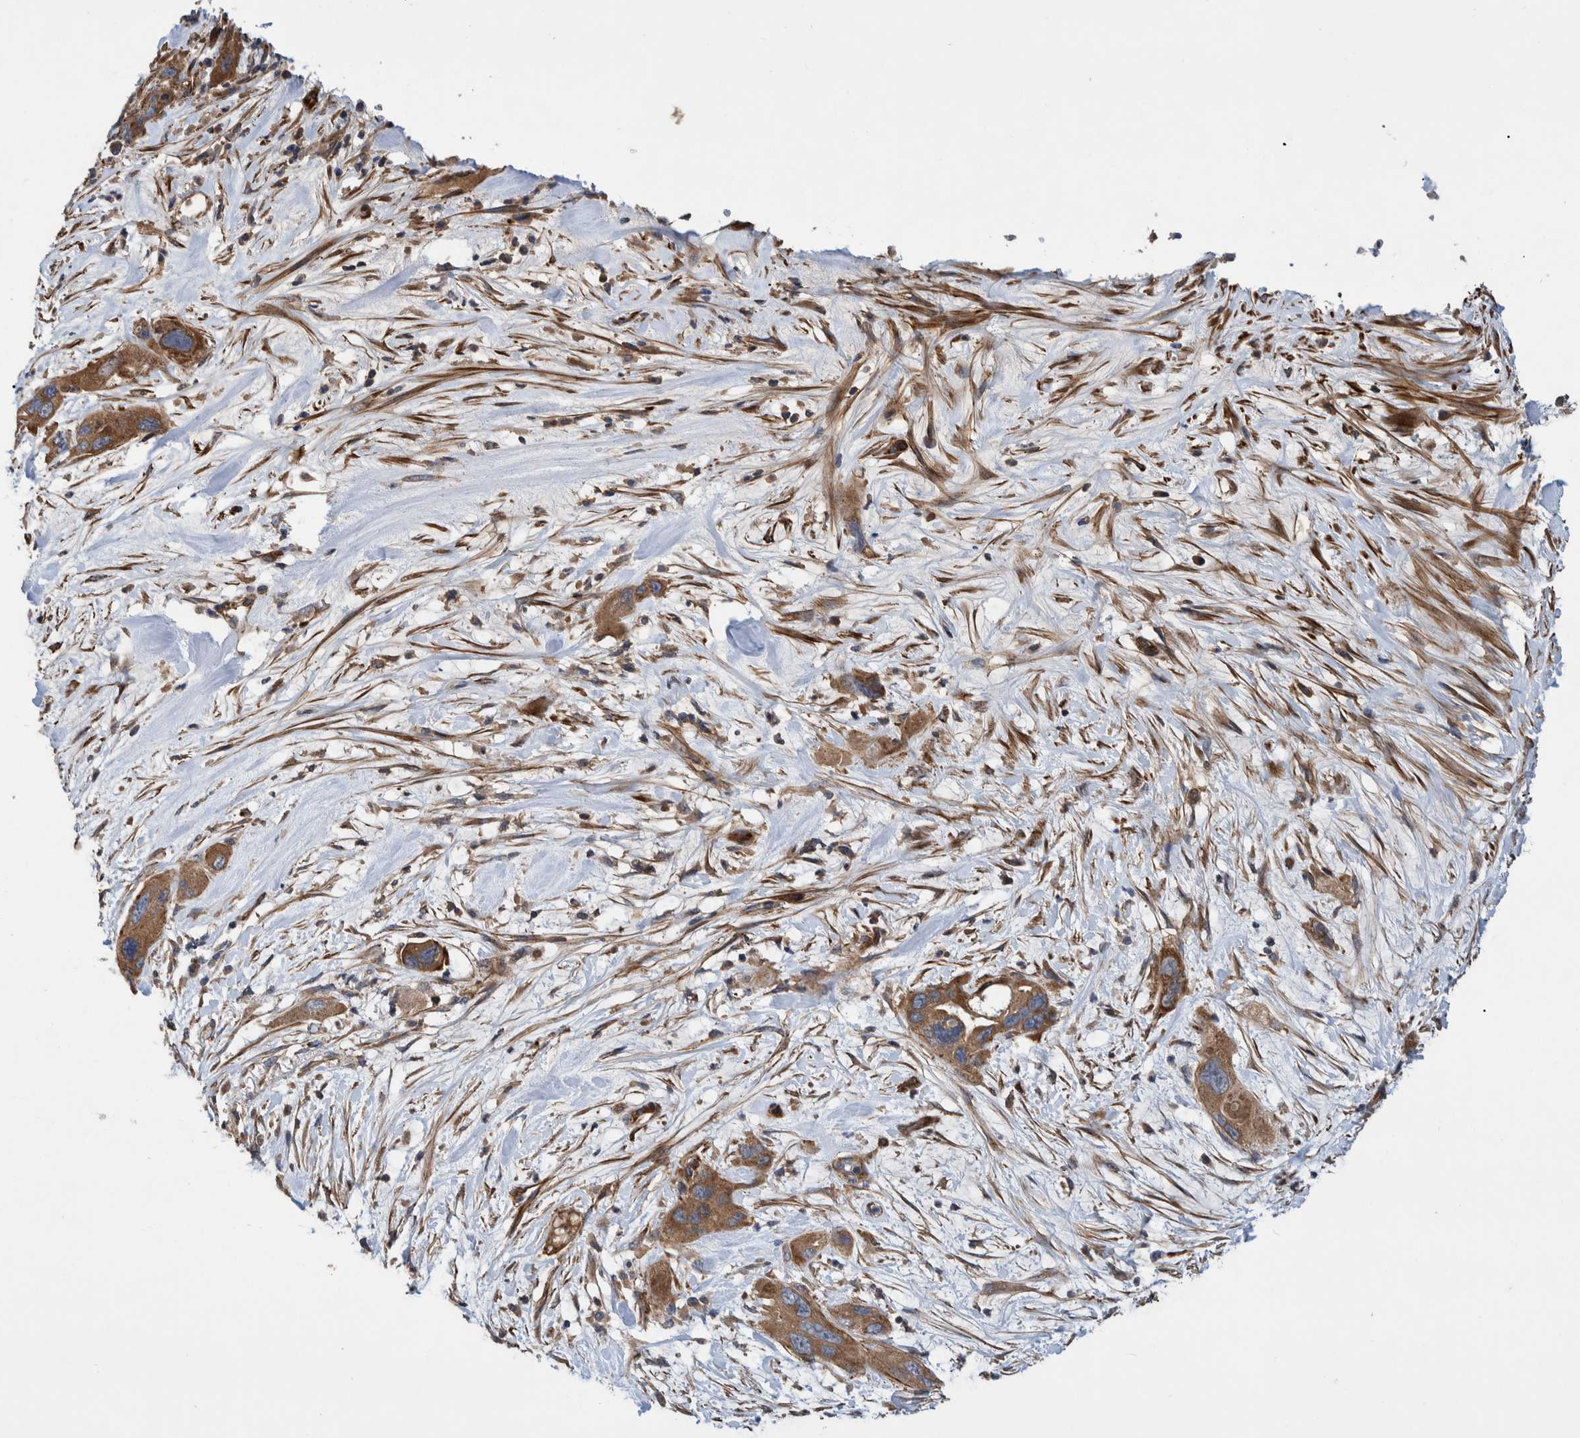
{"staining": {"intensity": "moderate", "quantity": ">75%", "location": "cytoplasmic/membranous"}, "tissue": "pancreatic cancer", "cell_type": "Tumor cells", "image_type": "cancer", "snomed": [{"axis": "morphology", "description": "Adenocarcinoma, NOS"}, {"axis": "topography", "description": "Pancreas"}], "caption": "Immunohistochemistry (IHC) histopathology image of neoplastic tissue: pancreatic adenocarcinoma stained using IHC exhibits medium levels of moderate protein expression localized specifically in the cytoplasmic/membranous of tumor cells, appearing as a cytoplasmic/membranous brown color.", "gene": "GRPEL2", "patient": {"sex": "female", "age": 71}}